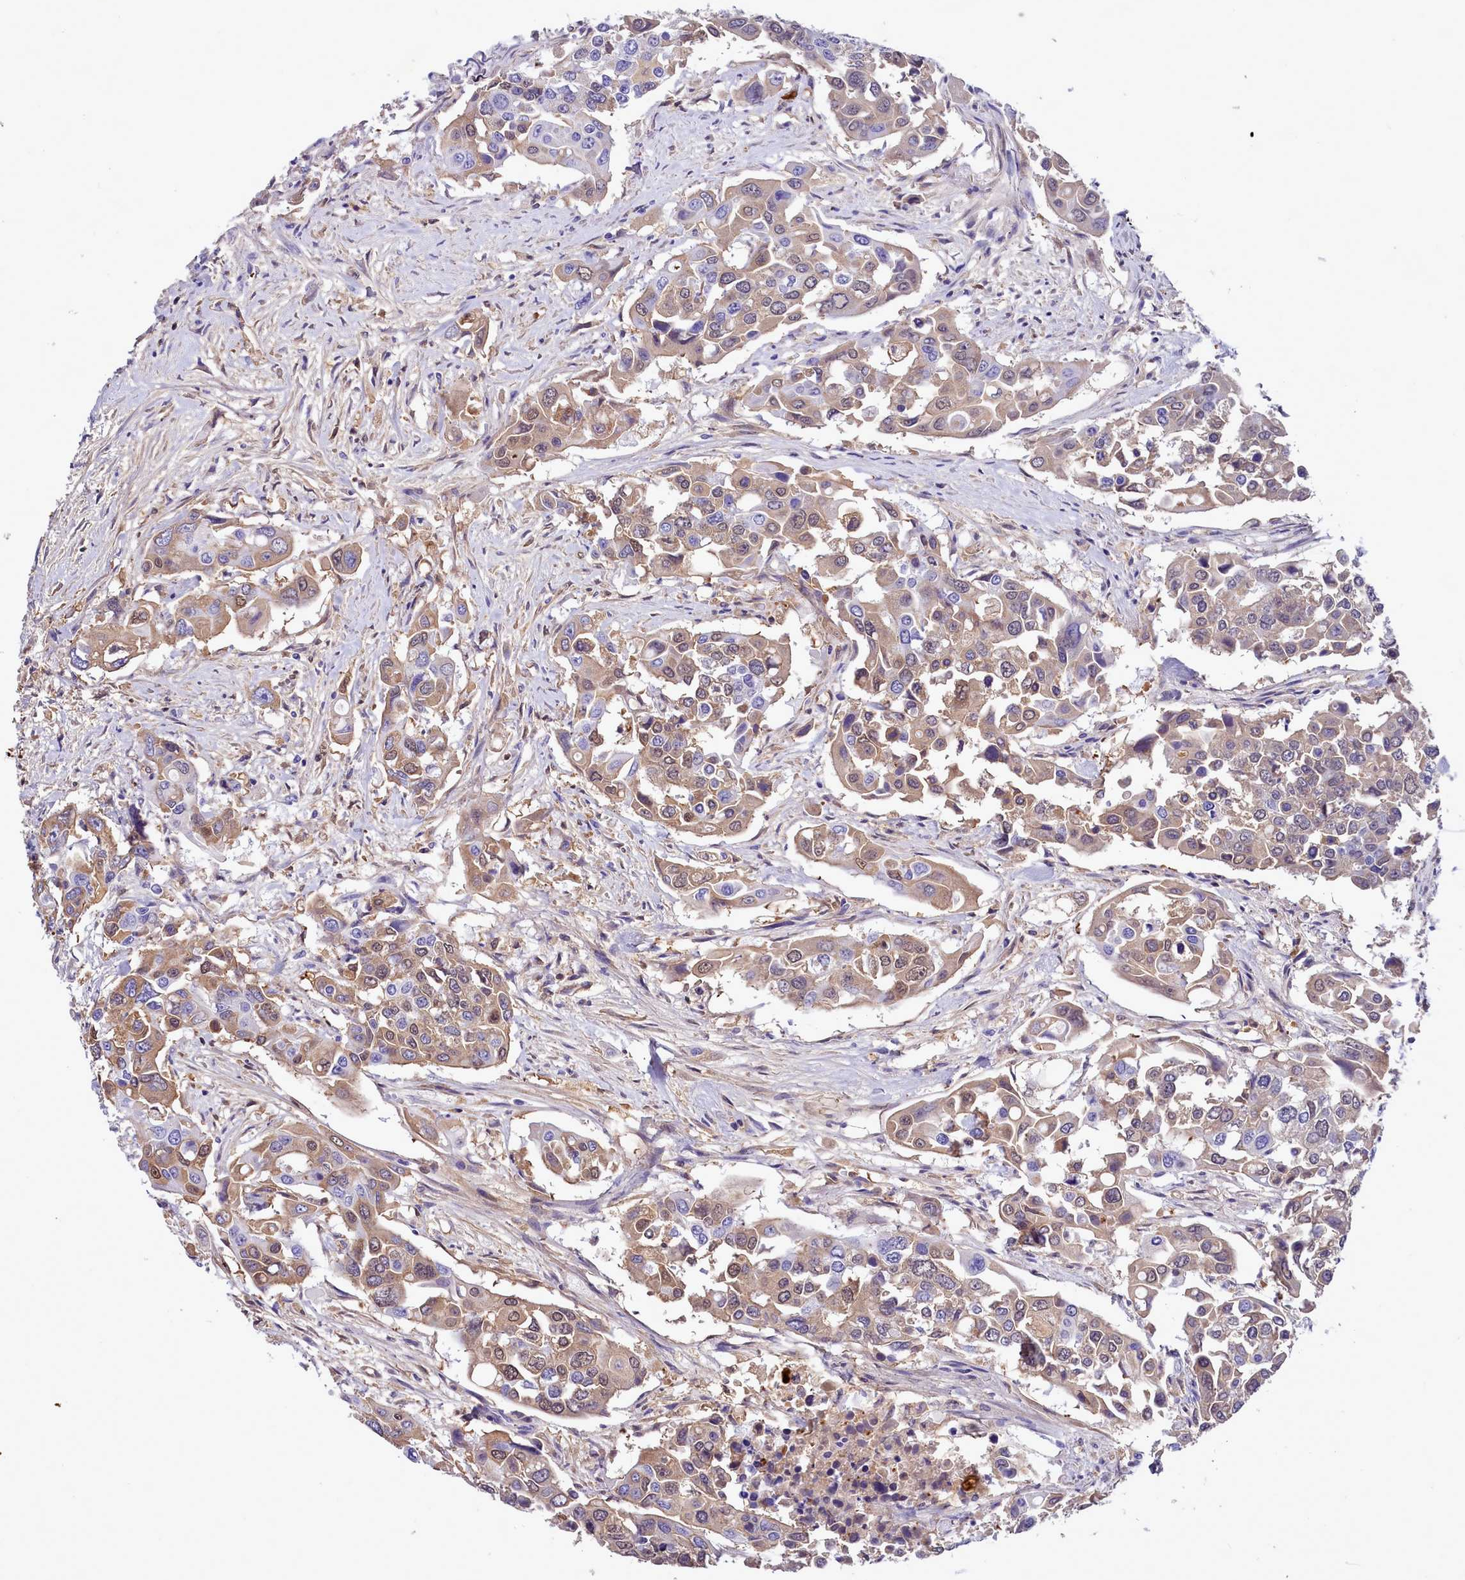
{"staining": {"intensity": "moderate", "quantity": "25%-75%", "location": "cytoplasmic/membranous,nuclear"}, "tissue": "colorectal cancer", "cell_type": "Tumor cells", "image_type": "cancer", "snomed": [{"axis": "morphology", "description": "Adenocarcinoma, NOS"}, {"axis": "topography", "description": "Colon"}], "caption": "Human colorectal cancer (adenocarcinoma) stained with a brown dye exhibits moderate cytoplasmic/membranous and nuclear positive staining in about 25%-75% of tumor cells.", "gene": "H1-7", "patient": {"sex": "male", "age": 77}}